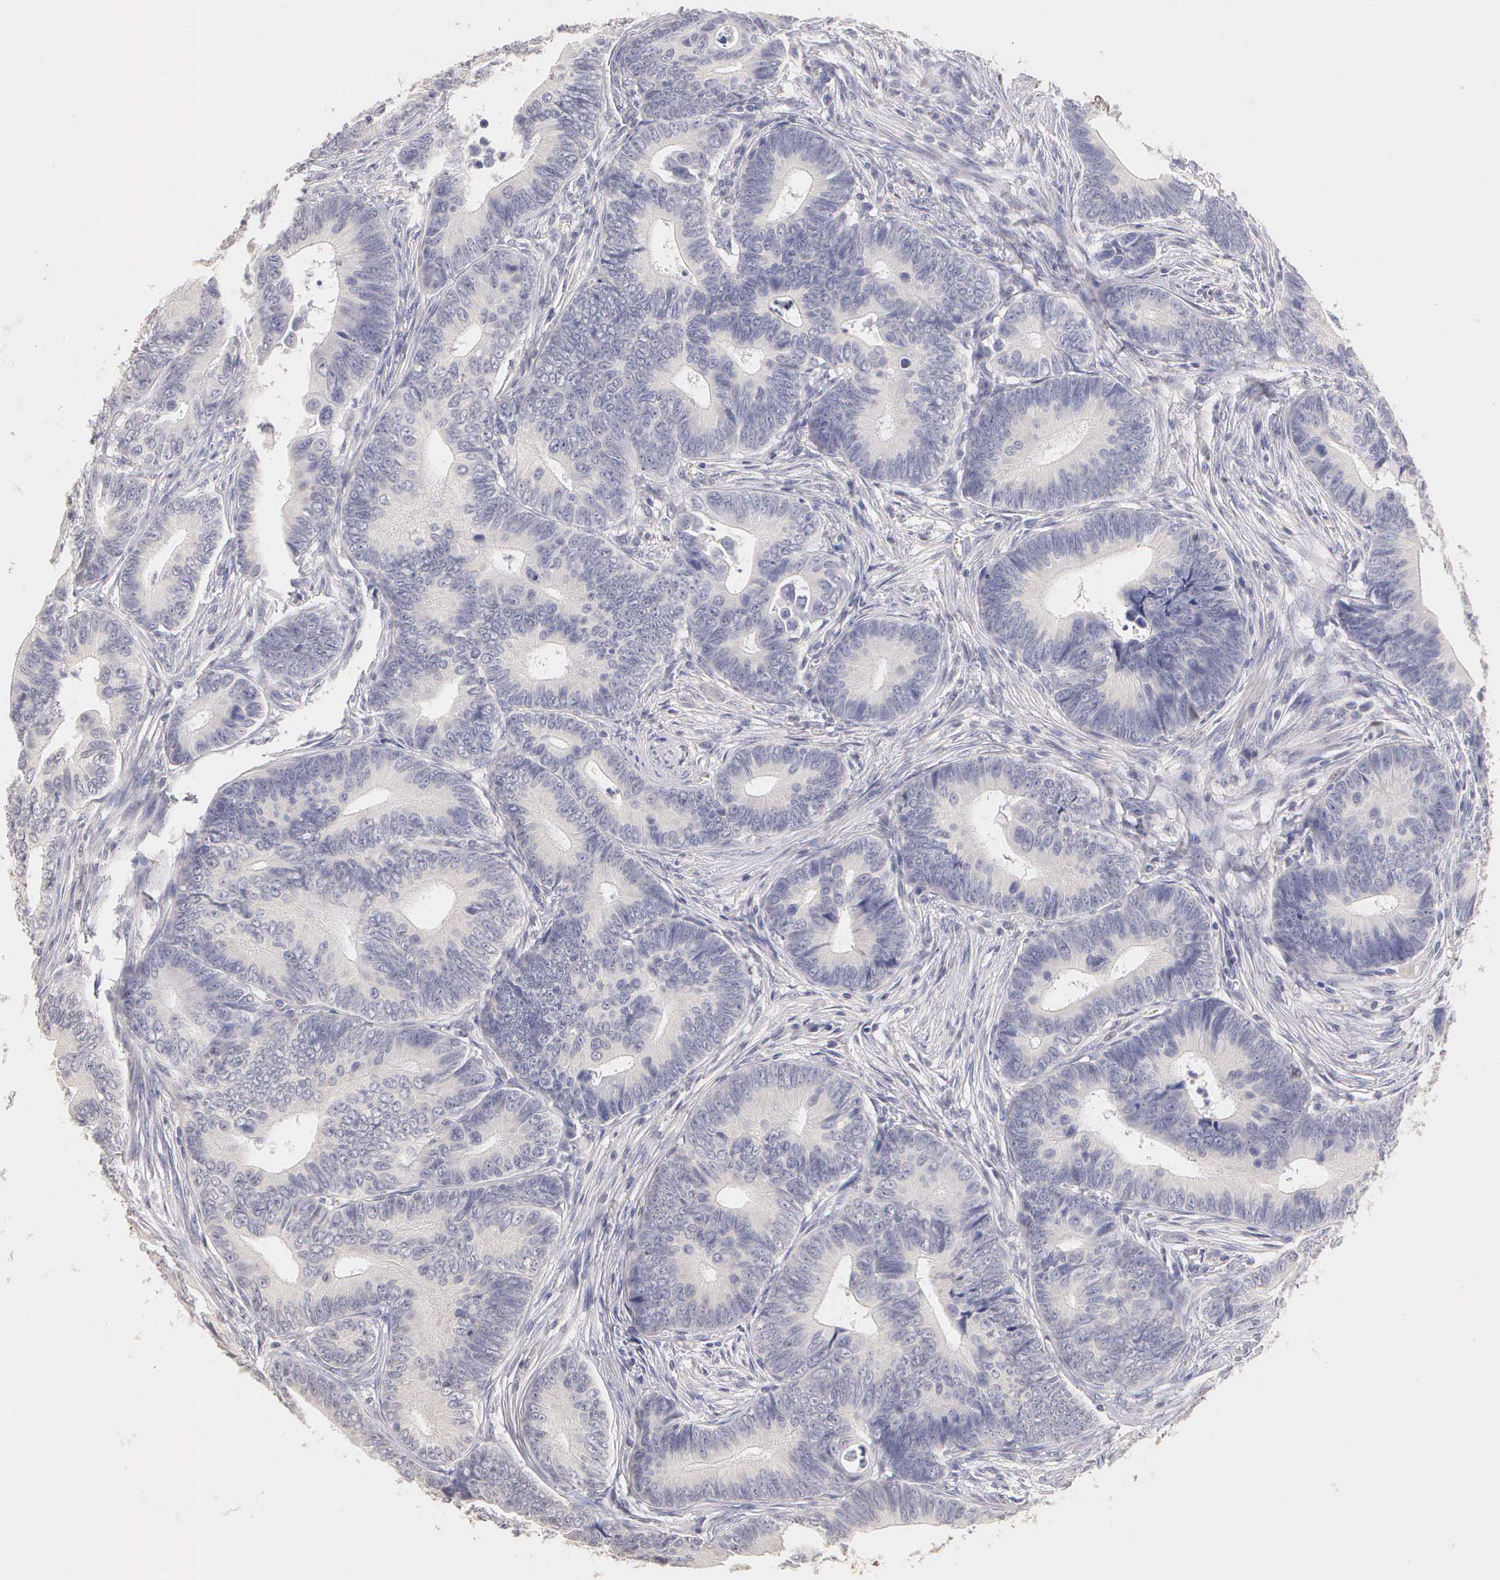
{"staining": {"intensity": "negative", "quantity": "none", "location": "none"}, "tissue": "colorectal cancer", "cell_type": "Tumor cells", "image_type": "cancer", "snomed": [{"axis": "morphology", "description": "Adenocarcinoma, NOS"}, {"axis": "topography", "description": "Colon"}], "caption": "Tumor cells show no significant protein expression in colorectal cancer.", "gene": "ESR1", "patient": {"sex": "female", "age": 78}}